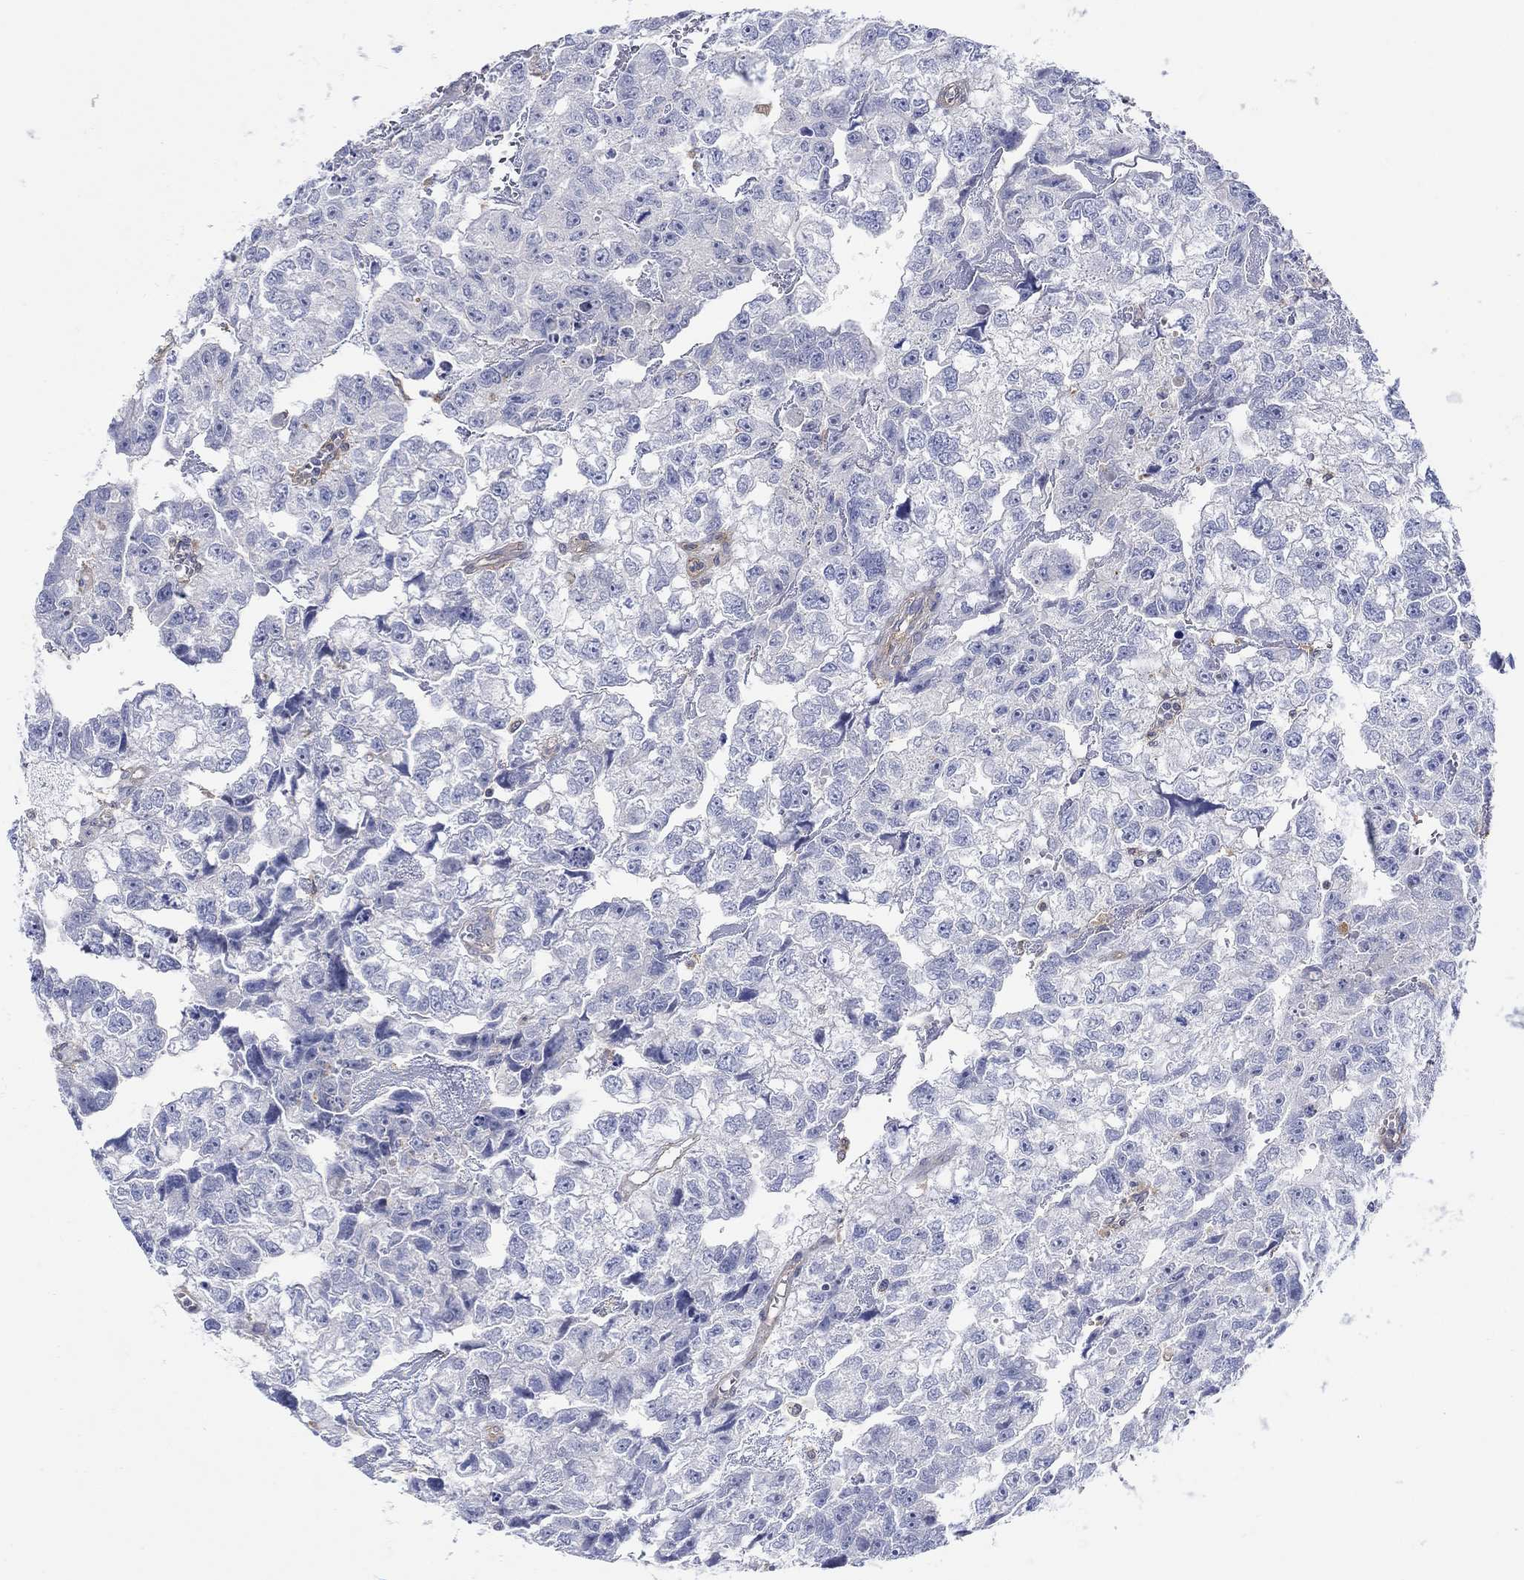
{"staining": {"intensity": "negative", "quantity": "none", "location": "none"}, "tissue": "testis cancer", "cell_type": "Tumor cells", "image_type": "cancer", "snomed": [{"axis": "morphology", "description": "Carcinoma, Embryonal, NOS"}, {"axis": "morphology", "description": "Teratoma, malignant, NOS"}, {"axis": "topography", "description": "Testis"}], "caption": "Testis embryonal carcinoma stained for a protein using IHC exhibits no staining tumor cells.", "gene": "TEKT3", "patient": {"sex": "male", "age": 44}}